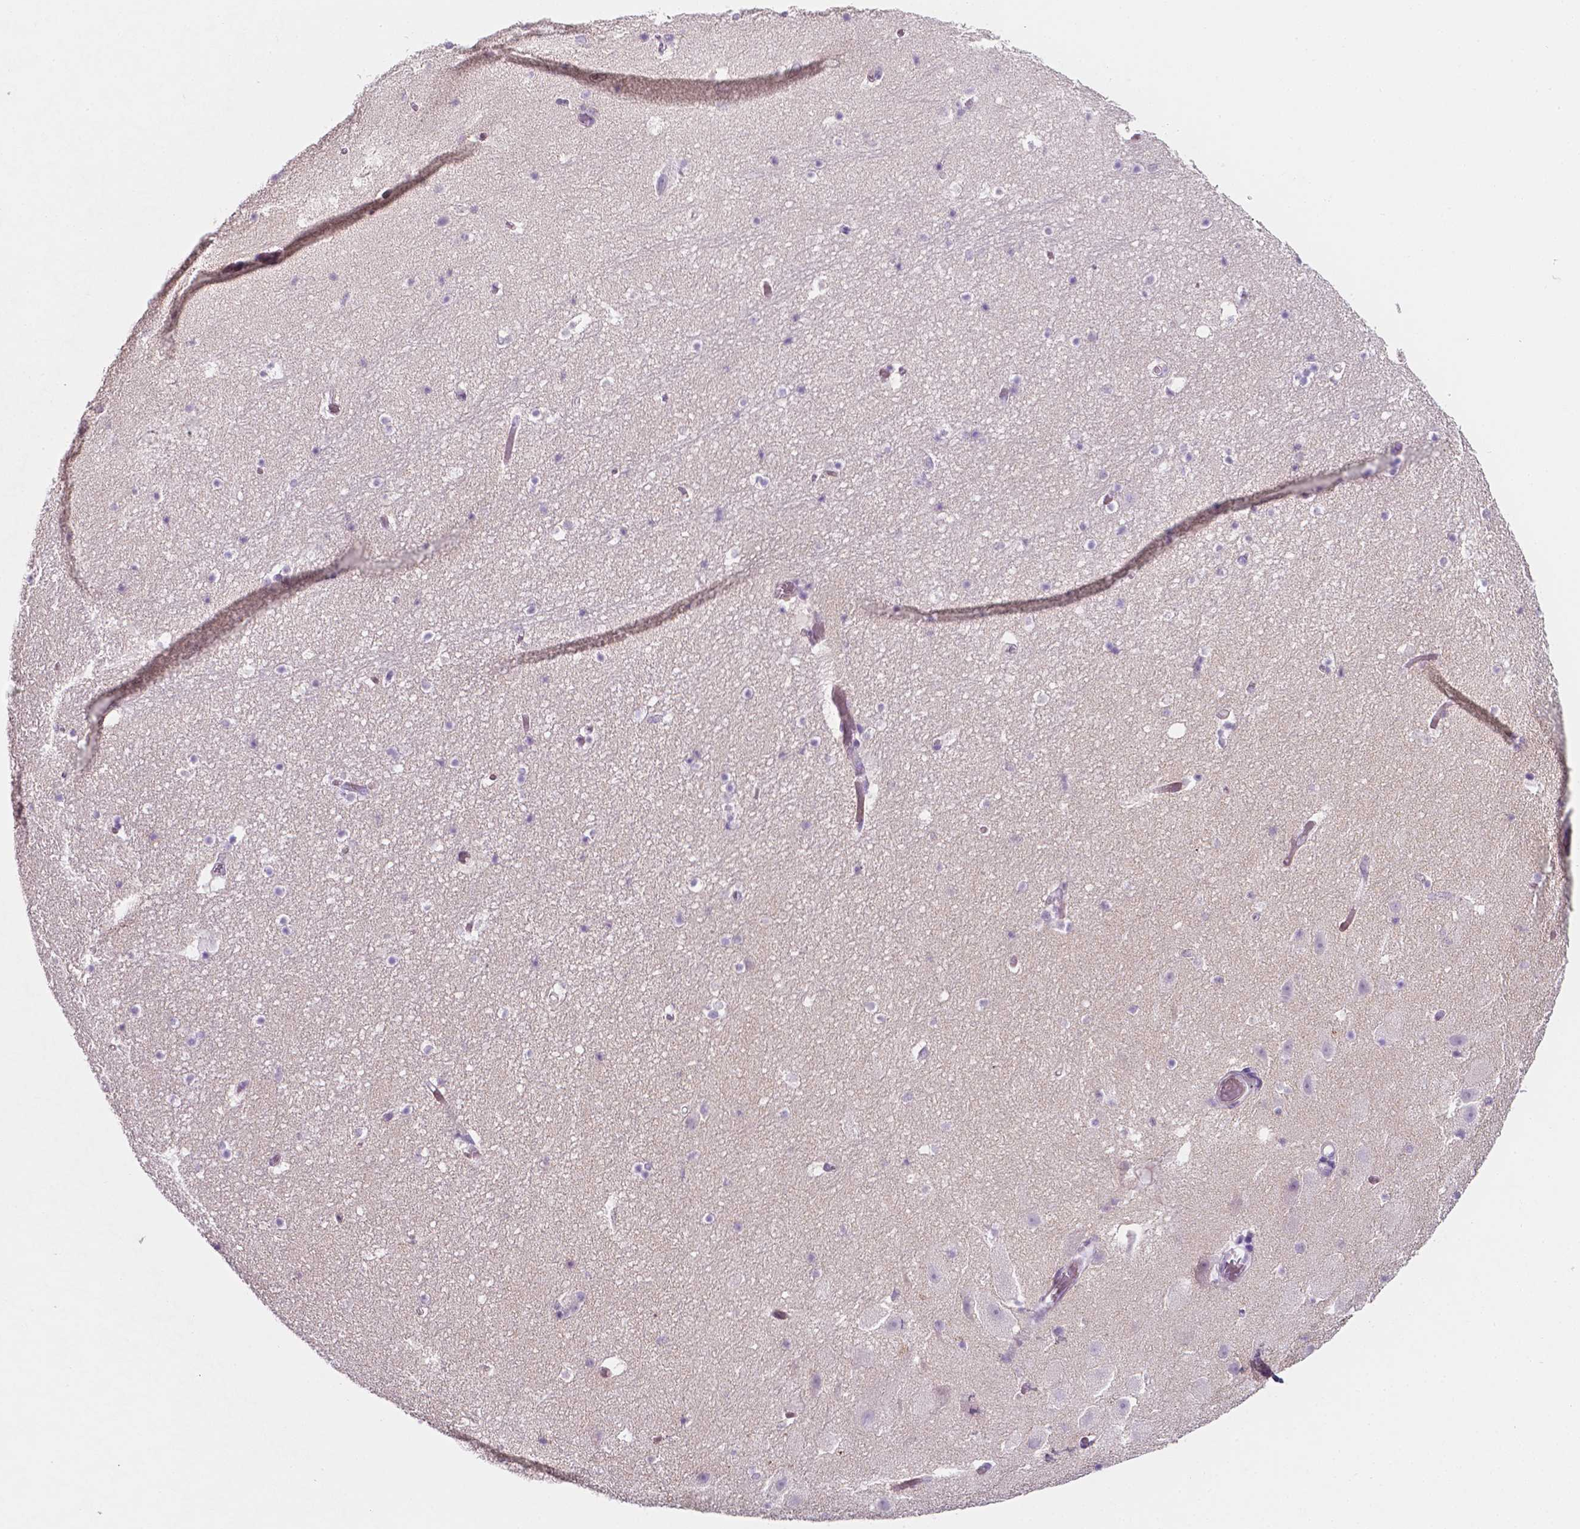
{"staining": {"intensity": "negative", "quantity": "none", "location": "none"}, "tissue": "hippocampus", "cell_type": "Glial cells", "image_type": "normal", "snomed": [{"axis": "morphology", "description": "Normal tissue, NOS"}, {"axis": "topography", "description": "Hippocampus"}], "caption": "Protein analysis of benign hippocampus reveals no significant staining in glial cells. (IHC, brightfield microscopy, high magnification).", "gene": "EGFR", "patient": {"sex": "male", "age": 26}}